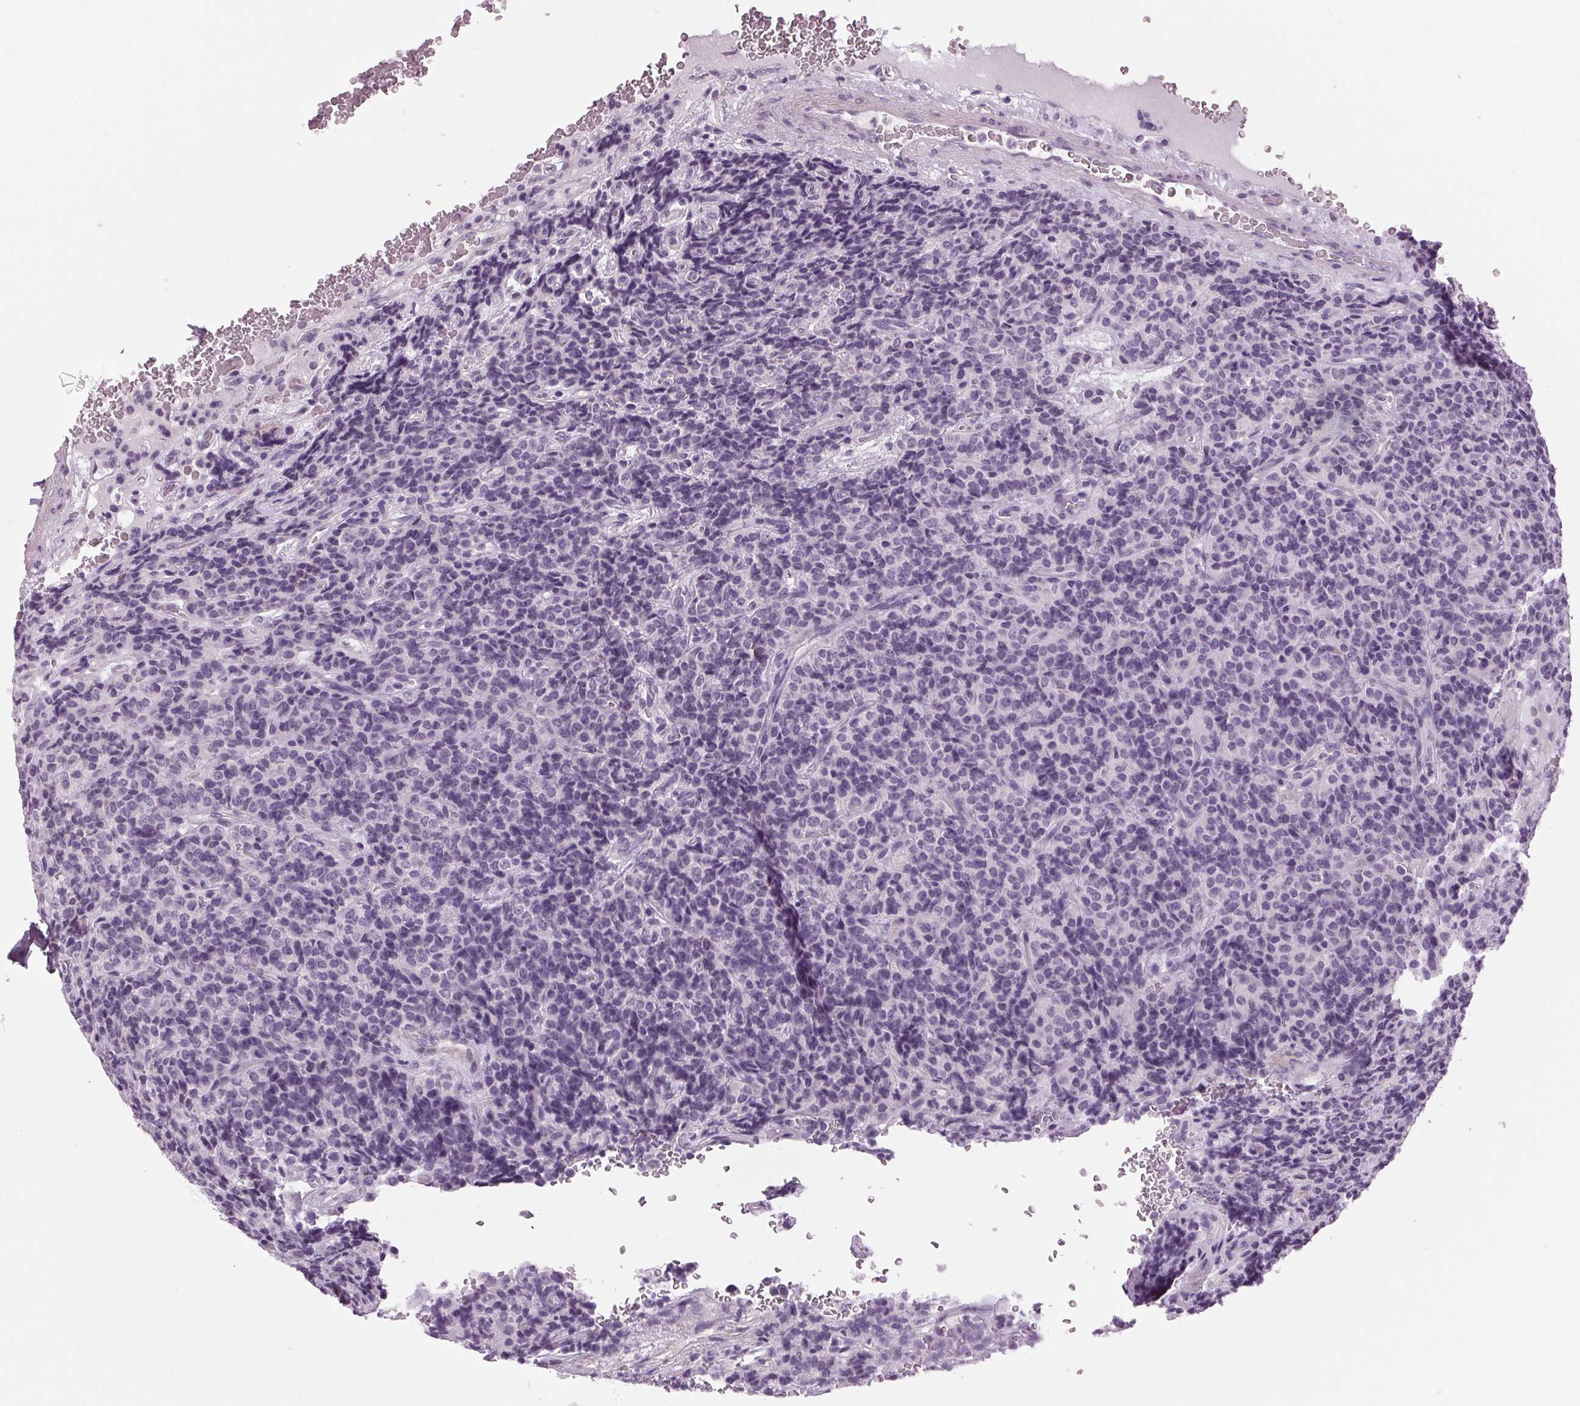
{"staining": {"intensity": "negative", "quantity": "none", "location": "none"}, "tissue": "carcinoid", "cell_type": "Tumor cells", "image_type": "cancer", "snomed": [{"axis": "morphology", "description": "Carcinoid, malignant, NOS"}, {"axis": "topography", "description": "Pancreas"}], "caption": "High magnification brightfield microscopy of carcinoid stained with DAB (3,3'-diaminobenzidine) (brown) and counterstained with hematoxylin (blue): tumor cells show no significant positivity. The staining is performed using DAB (3,3'-diaminobenzidine) brown chromogen with nuclei counter-stained in using hematoxylin.", "gene": "DNAH12", "patient": {"sex": "male", "age": 36}}